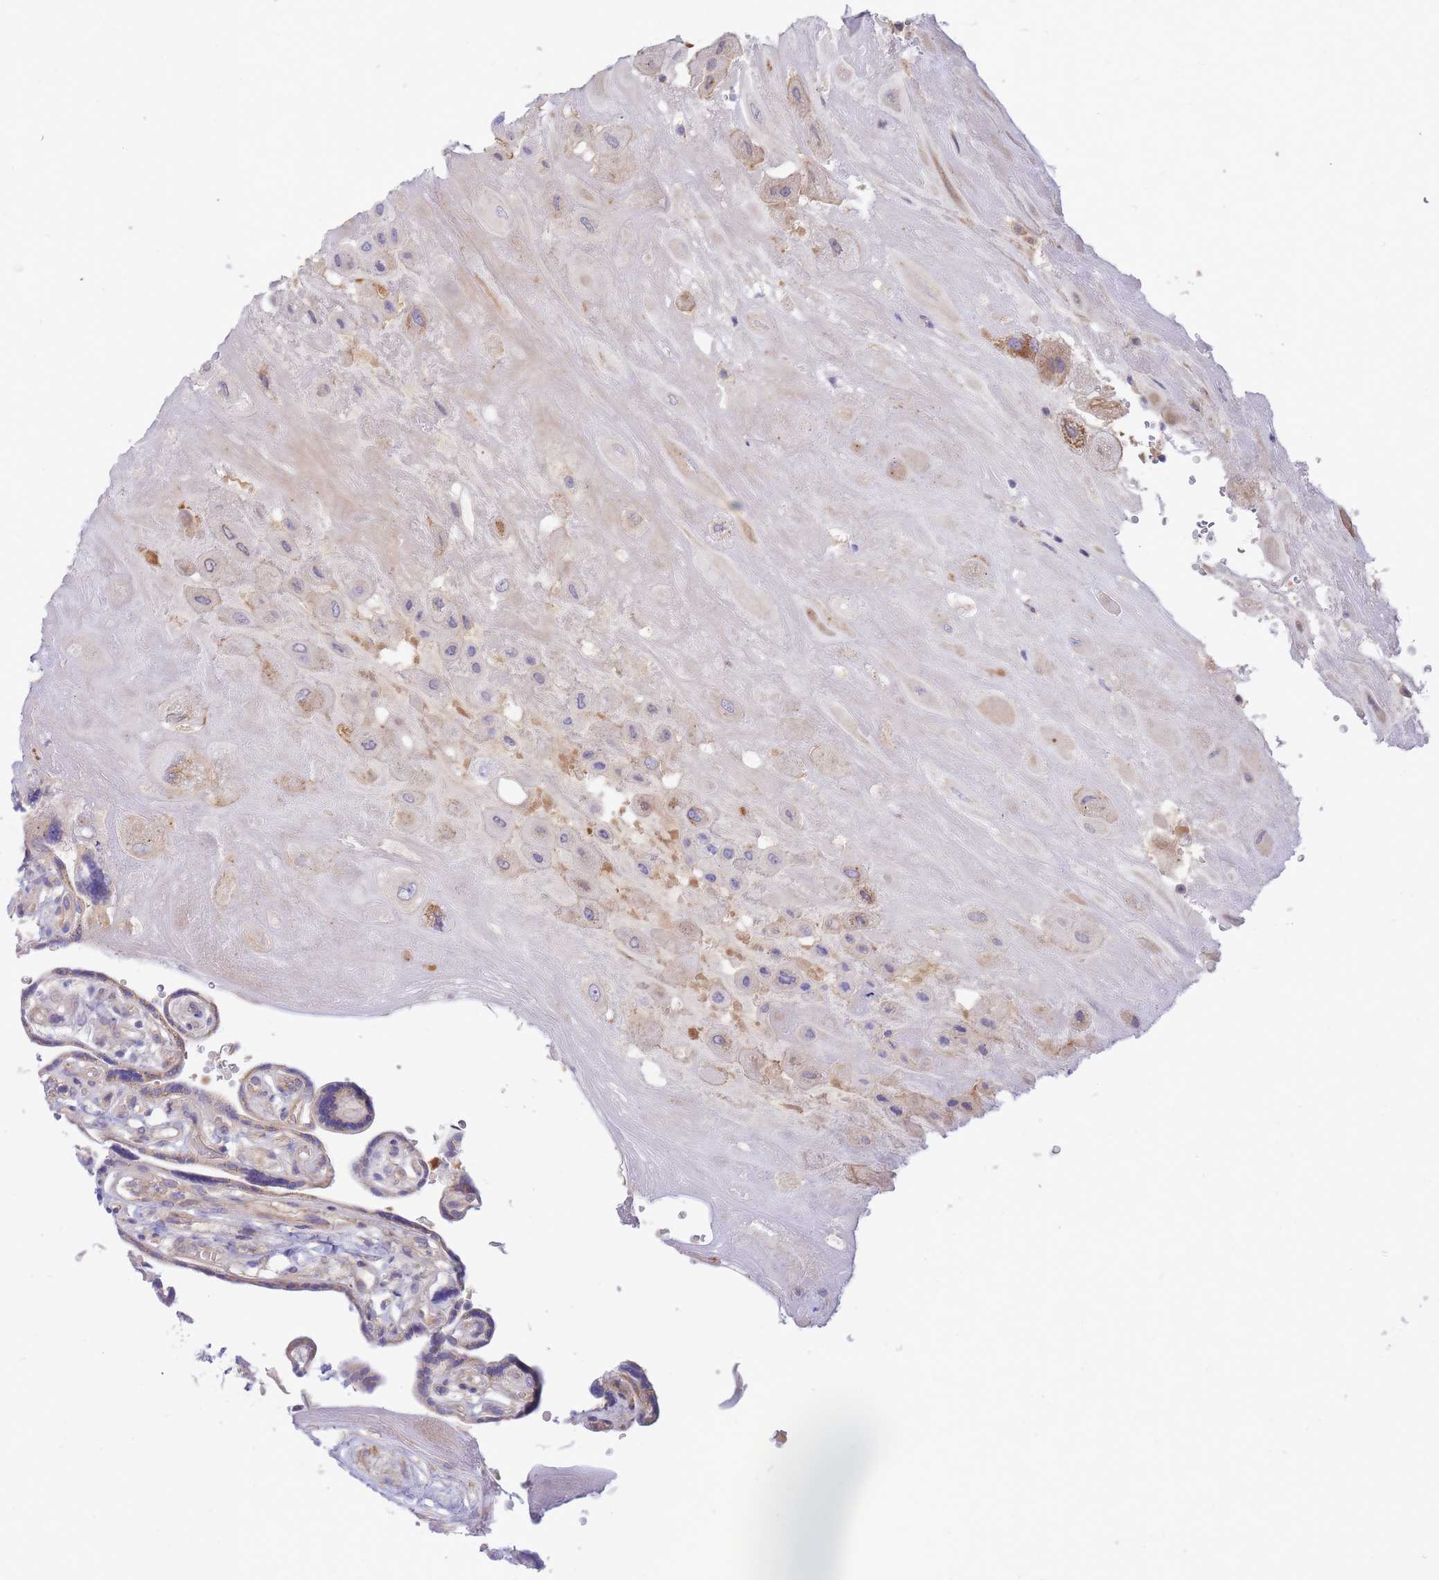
{"staining": {"intensity": "moderate", "quantity": "<25%", "location": "cytoplasmic/membranous"}, "tissue": "placenta", "cell_type": "Decidual cells", "image_type": "normal", "snomed": [{"axis": "morphology", "description": "Normal tissue, NOS"}, {"axis": "topography", "description": "Placenta"}], "caption": "A photomicrograph of human placenta stained for a protein shows moderate cytoplasmic/membranous brown staining in decidual cells.", "gene": "APOL4", "patient": {"sex": "female", "age": 32}}